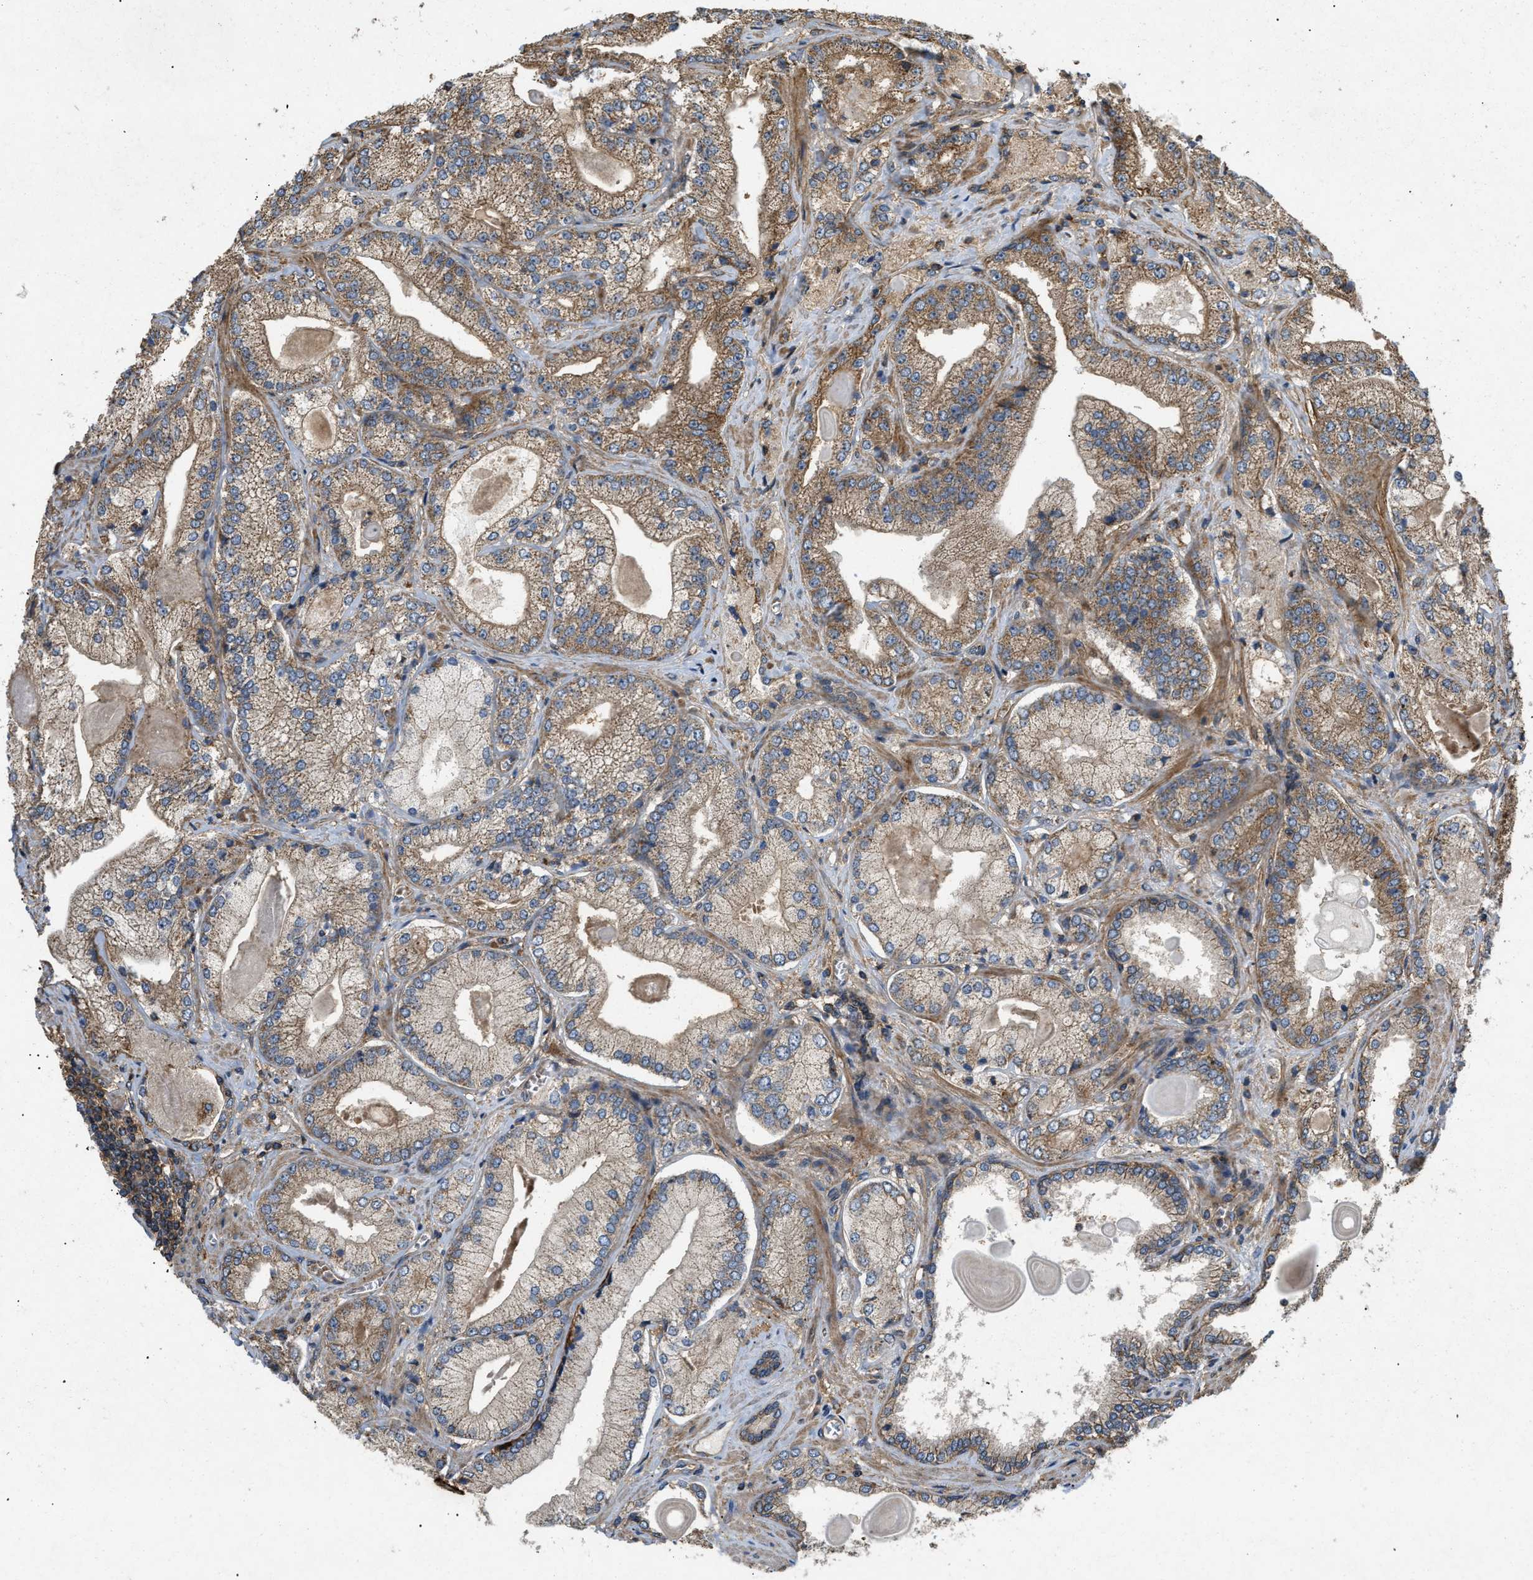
{"staining": {"intensity": "weak", "quantity": ">75%", "location": "cytoplasmic/membranous"}, "tissue": "prostate cancer", "cell_type": "Tumor cells", "image_type": "cancer", "snomed": [{"axis": "morphology", "description": "Adenocarcinoma, Low grade"}, {"axis": "topography", "description": "Prostate"}], "caption": "Adenocarcinoma (low-grade) (prostate) stained with a protein marker shows weak staining in tumor cells.", "gene": "GNB4", "patient": {"sex": "male", "age": 65}}